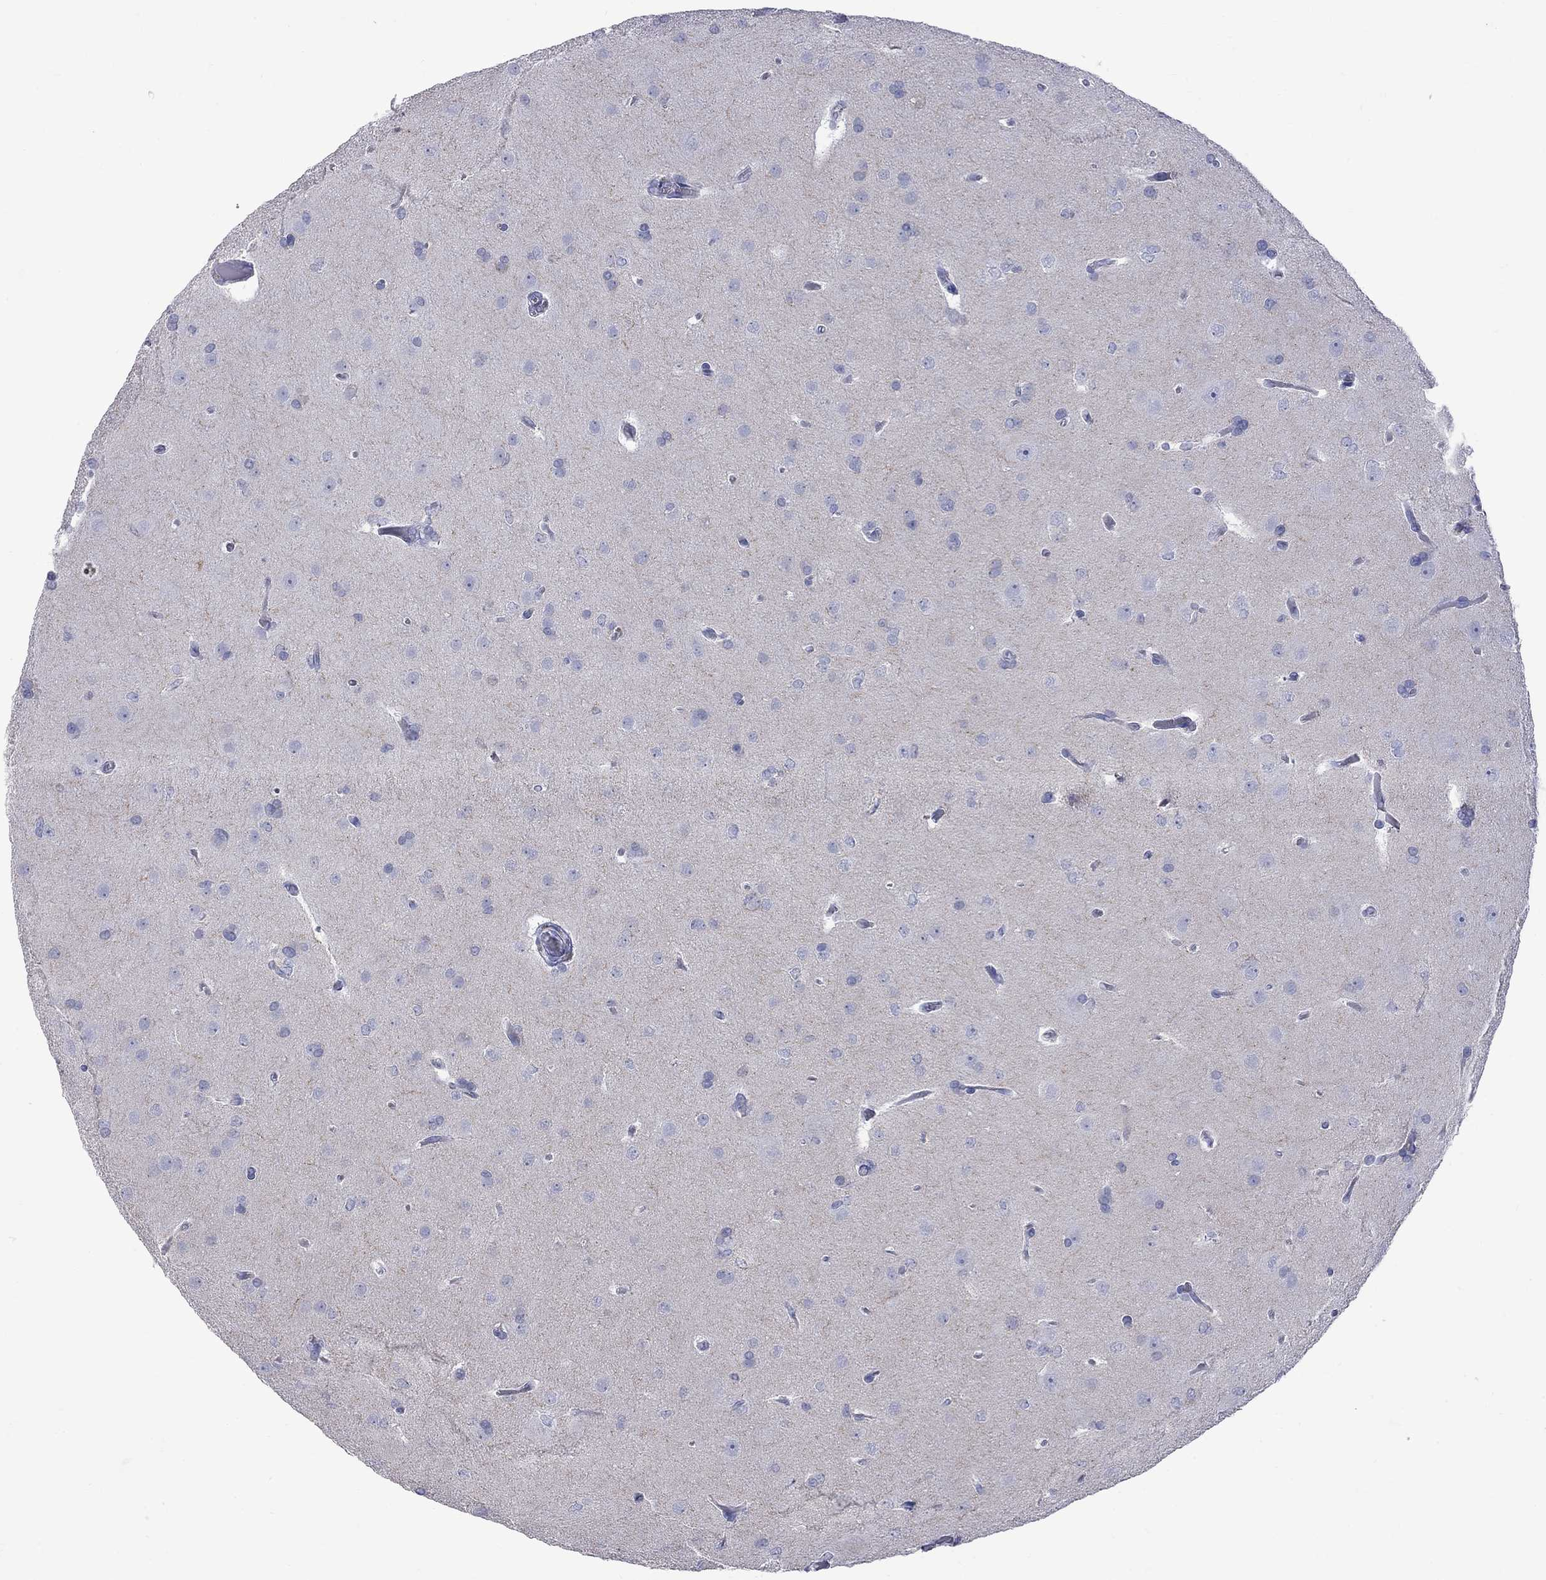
{"staining": {"intensity": "negative", "quantity": "none", "location": "none"}, "tissue": "glioma", "cell_type": "Tumor cells", "image_type": "cancer", "snomed": [{"axis": "morphology", "description": "Glioma, malignant, Low grade"}, {"axis": "topography", "description": "Brain"}], "caption": "Tumor cells are negative for protein expression in human glioma. The staining is performed using DAB (3,3'-diaminobenzidine) brown chromogen with nuclei counter-stained in using hematoxylin.", "gene": "KCND2", "patient": {"sex": "female", "age": 32}}